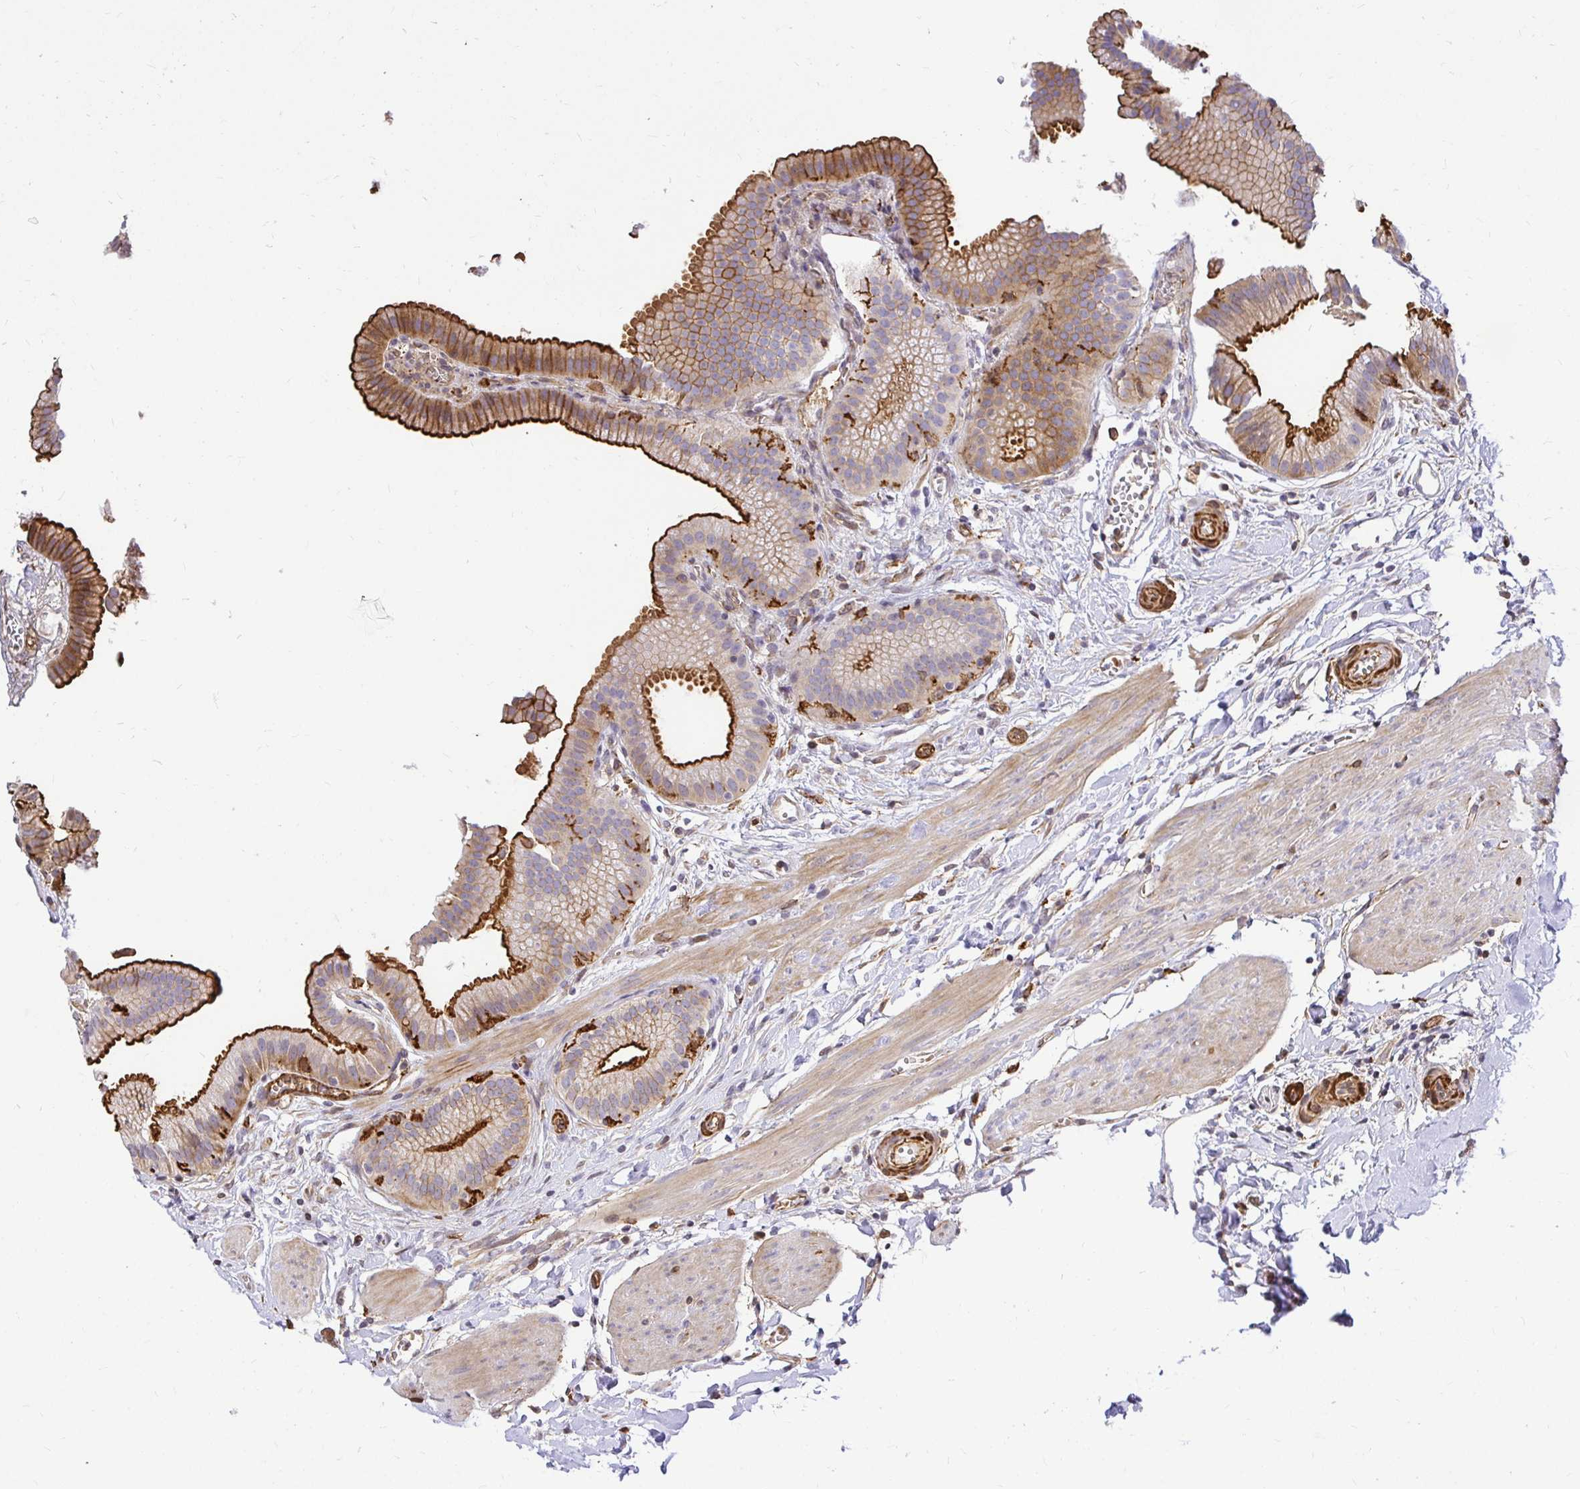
{"staining": {"intensity": "strong", "quantity": "25%-75%", "location": "cytoplasmic/membranous"}, "tissue": "gallbladder", "cell_type": "Glandular cells", "image_type": "normal", "snomed": [{"axis": "morphology", "description": "Normal tissue, NOS"}, {"axis": "topography", "description": "Gallbladder"}], "caption": "The immunohistochemical stain highlights strong cytoplasmic/membranous positivity in glandular cells of benign gallbladder. (Brightfield microscopy of DAB IHC at high magnification).", "gene": "GSN", "patient": {"sex": "female", "age": 63}}